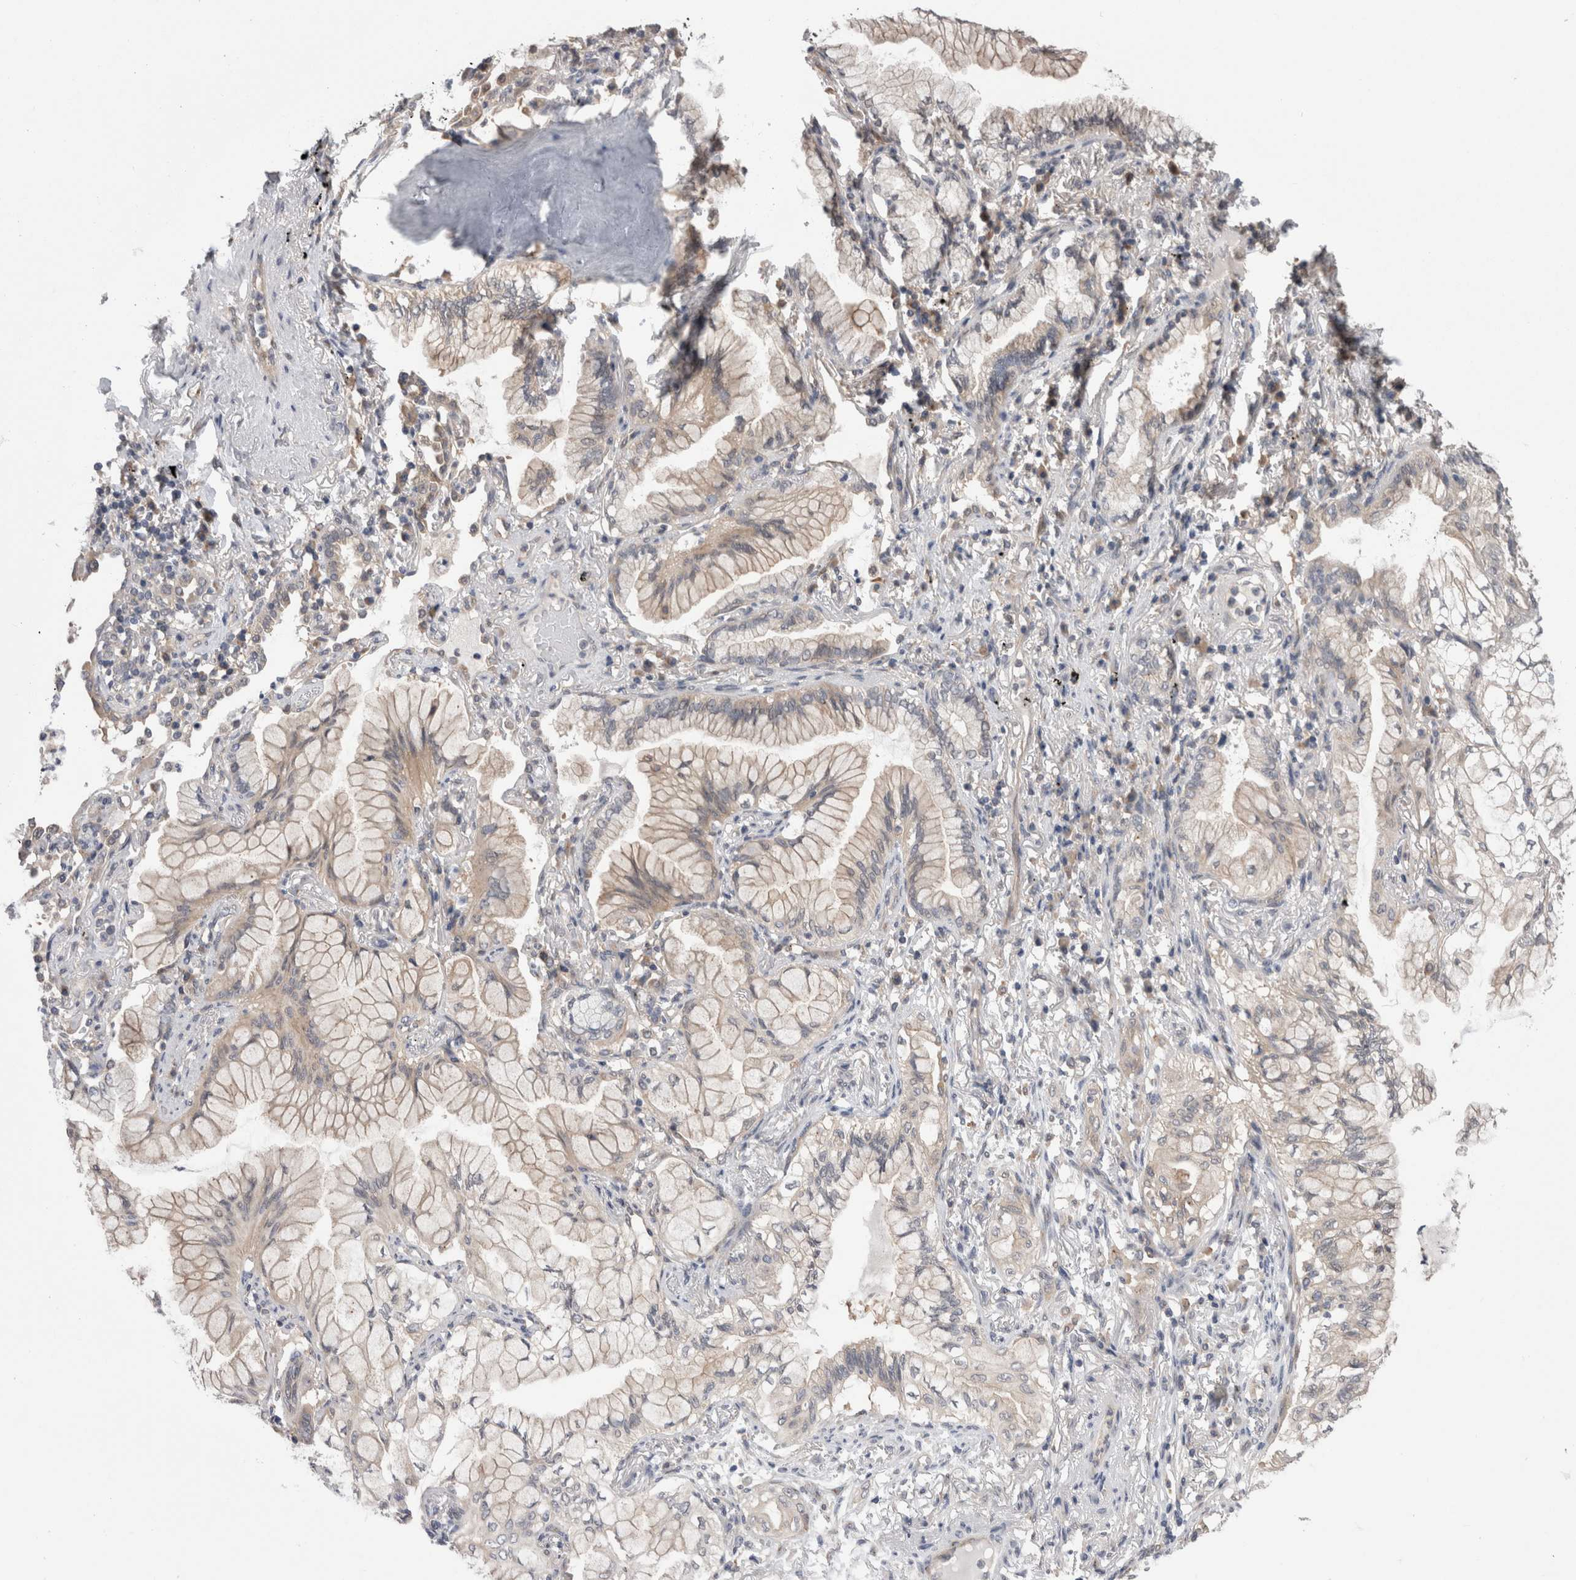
{"staining": {"intensity": "weak", "quantity": ">75%", "location": "cytoplasmic/membranous"}, "tissue": "lung cancer", "cell_type": "Tumor cells", "image_type": "cancer", "snomed": [{"axis": "morphology", "description": "Adenocarcinoma, NOS"}, {"axis": "topography", "description": "Lung"}], "caption": "High-magnification brightfield microscopy of adenocarcinoma (lung) stained with DAB (3,3'-diaminobenzidine) (brown) and counterstained with hematoxylin (blue). tumor cells exhibit weak cytoplasmic/membranous positivity is seen in about>75% of cells.", "gene": "DCTN6", "patient": {"sex": "female", "age": 70}}